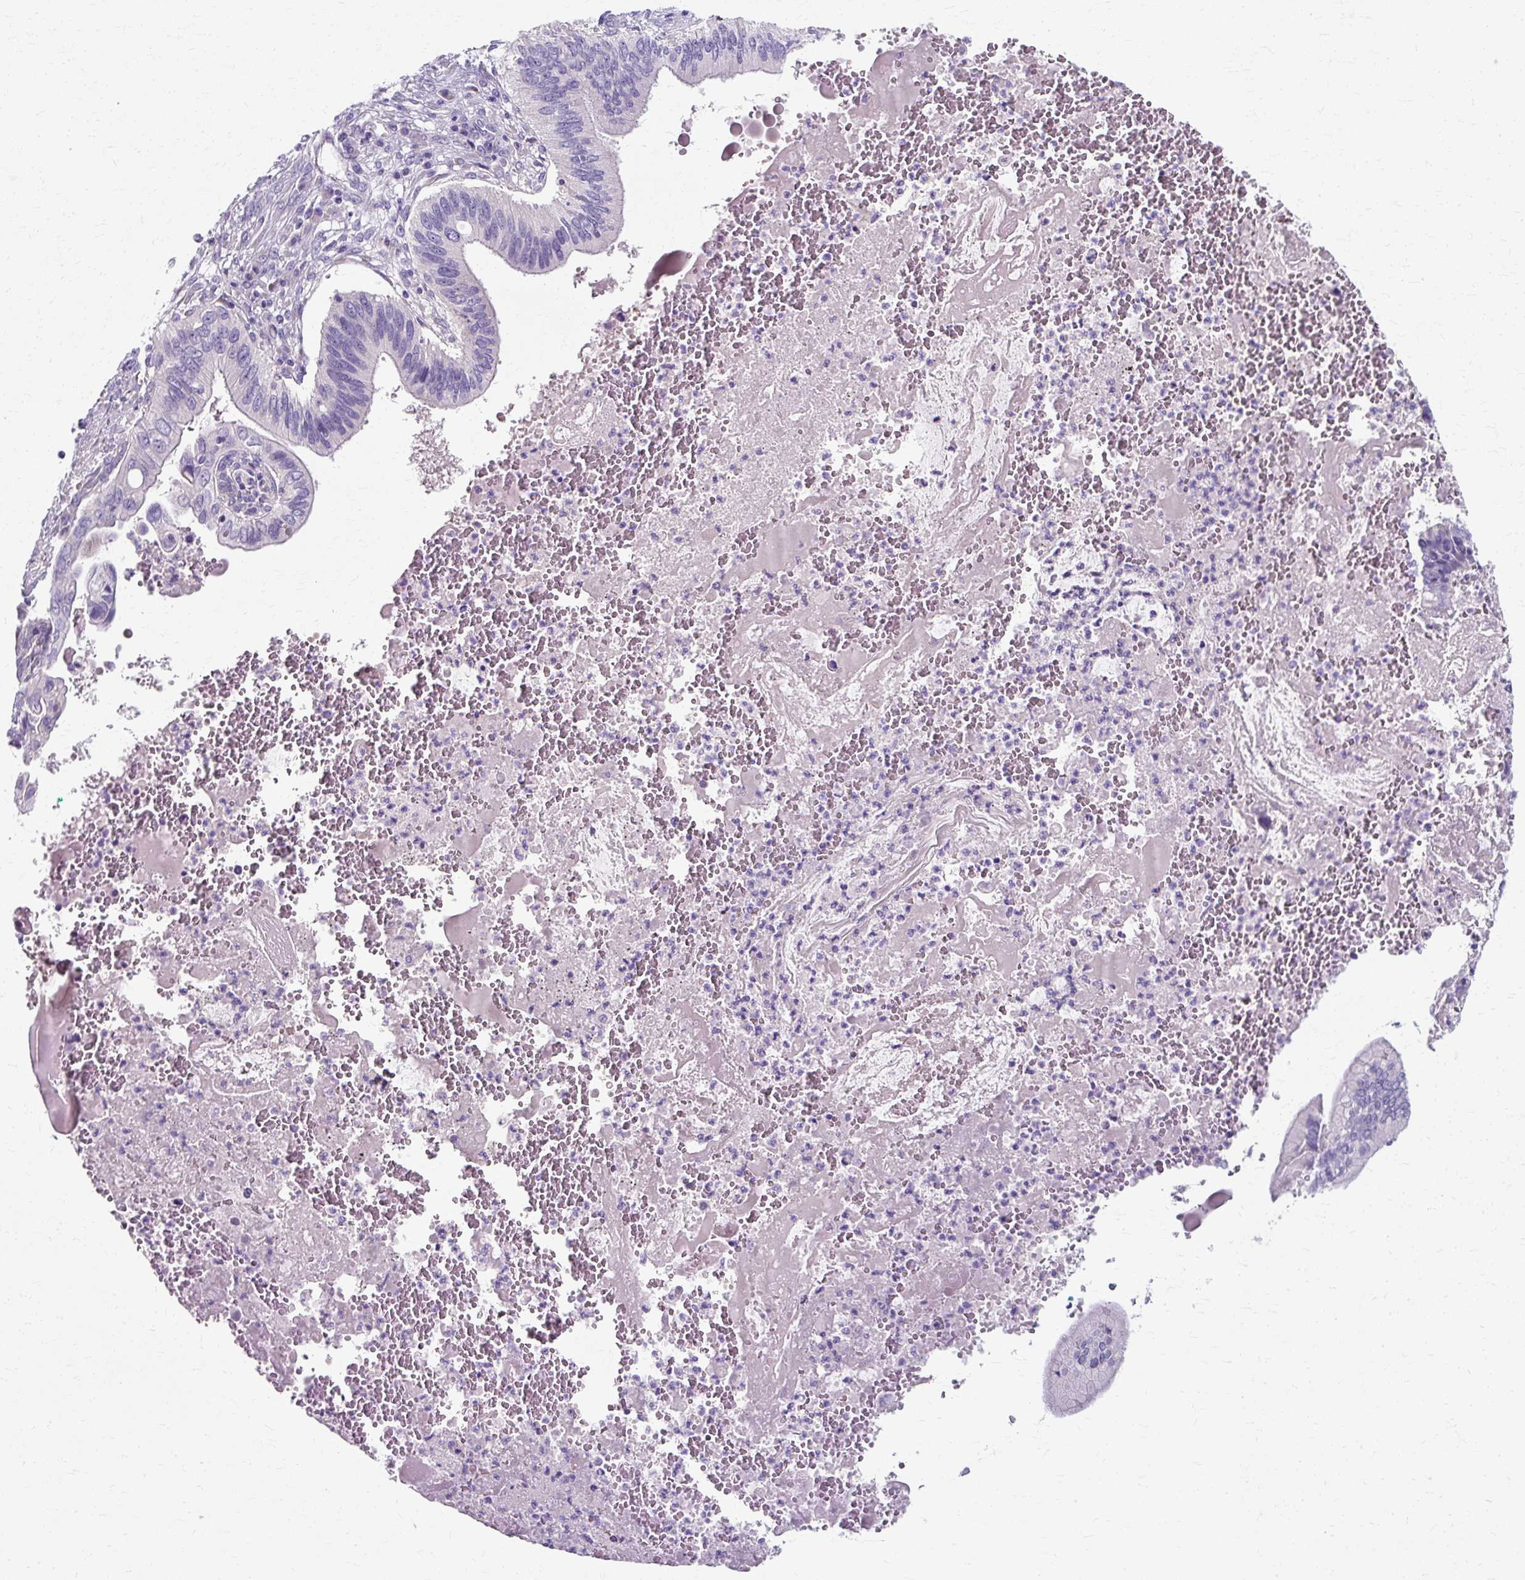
{"staining": {"intensity": "negative", "quantity": "none", "location": "none"}, "tissue": "cervical cancer", "cell_type": "Tumor cells", "image_type": "cancer", "snomed": [{"axis": "morphology", "description": "Adenocarcinoma, NOS"}, {"axis": "topography", "description": "Cervix"}], "caption": "Micrograph shows no significant protein expression in tumor cells of cervical cancer (adenocarcinoma).", "gene": "ZNF555", "patient": {"sex": "female", "age": 42}}